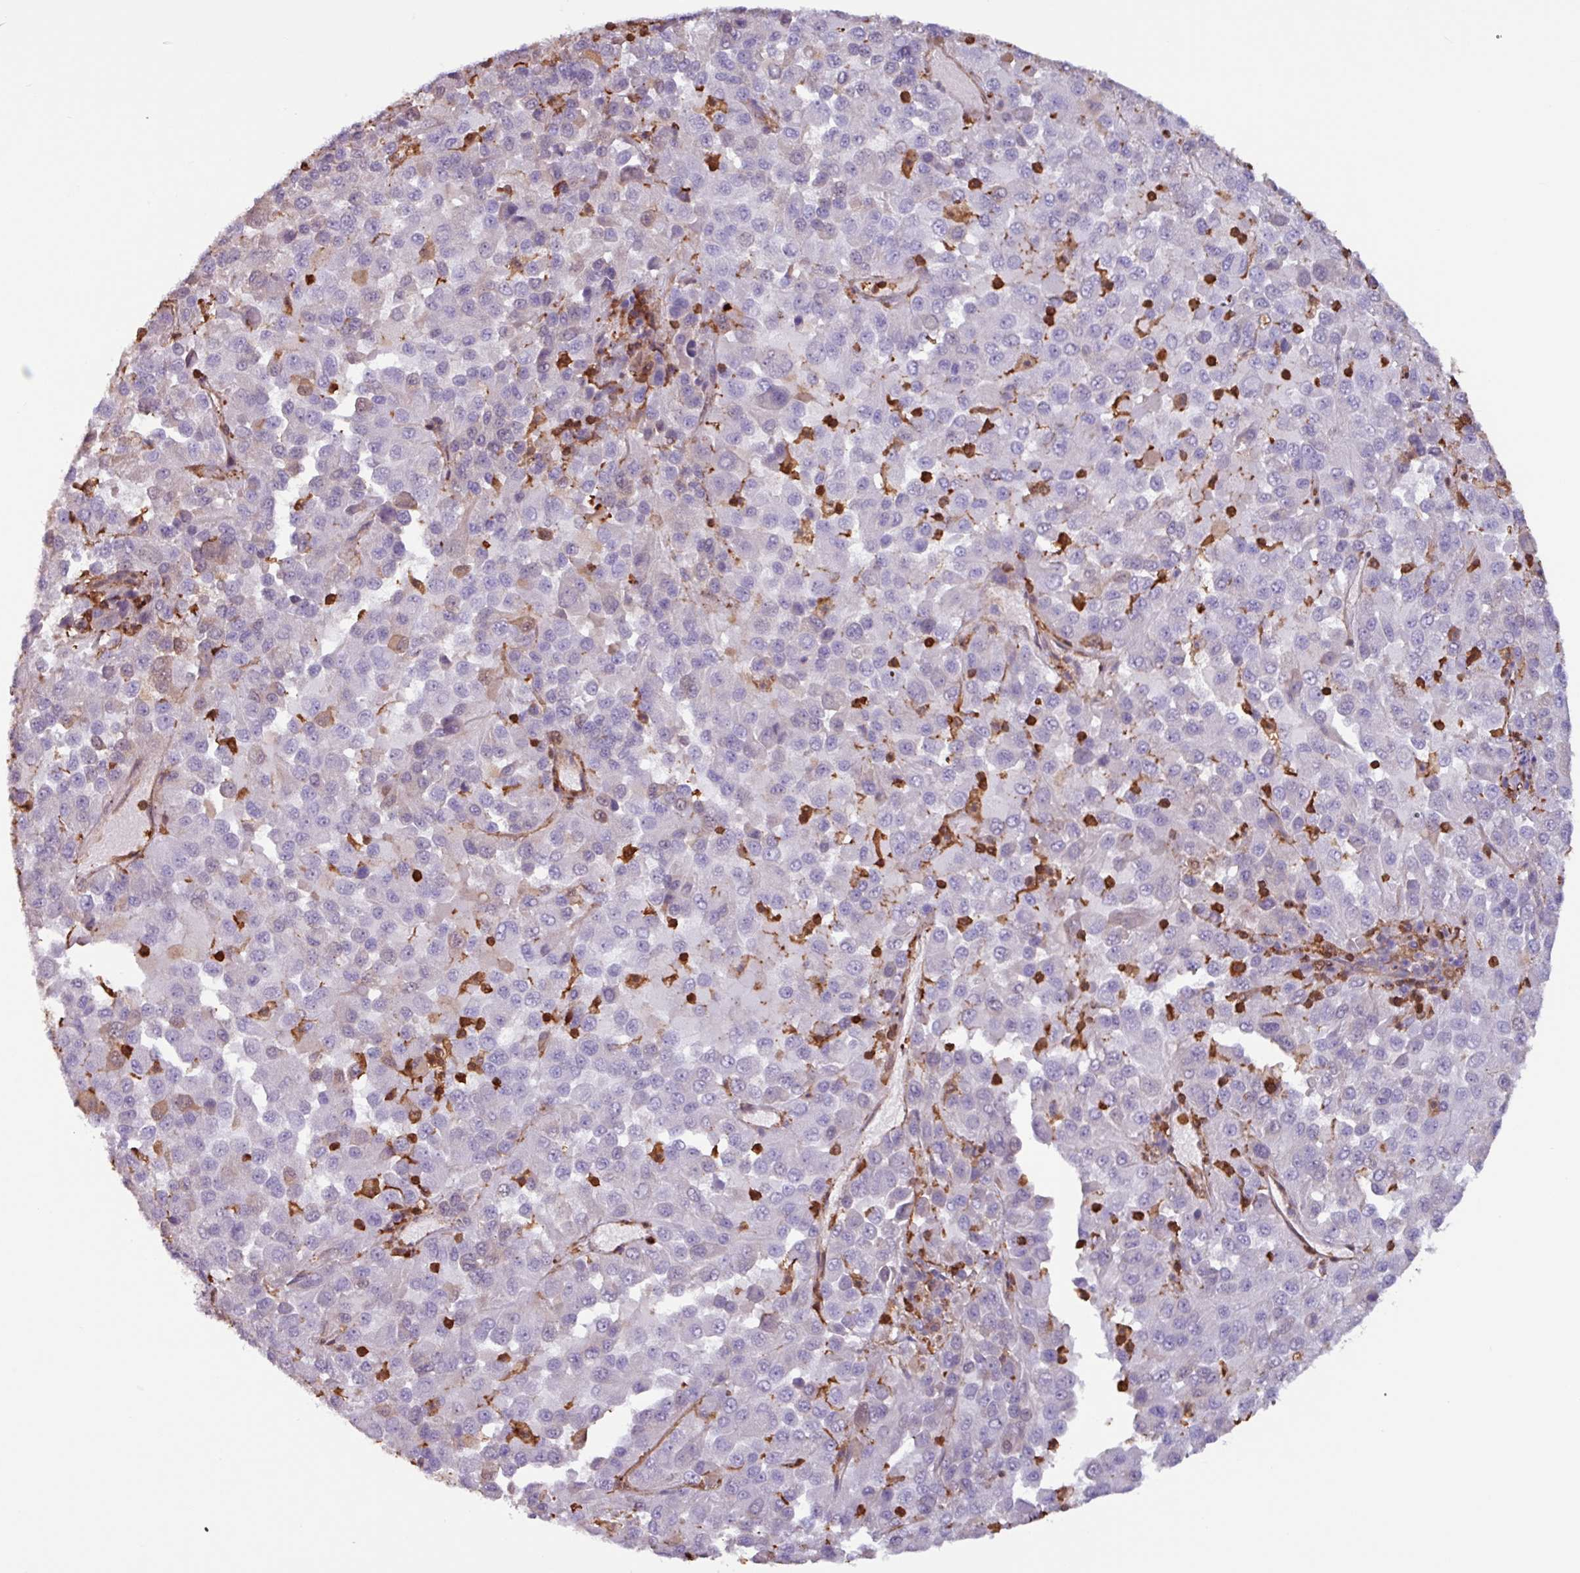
{"staining": {"intensity": "negative", "quantity": "none", "location": "none"}, "tissue": "melanoma", "cell_type": "Tumor cells", "image_type": "cancer", "snomed": [{"axis": "morphology", "description": "Malignant melanoma, Metastatic site"}, {"axis": "topography", "description": "Lung"}], "caption": "Tumor cells are negative for protein expression in human melanoma. The staining is performed using DAB (3,3'-diaminobenzidine) brown chromogen with nuclei counter-stained in using hematoxylin.", "gene": "ARHGDIB", "patient": {"sex": "male", "age": 64}}